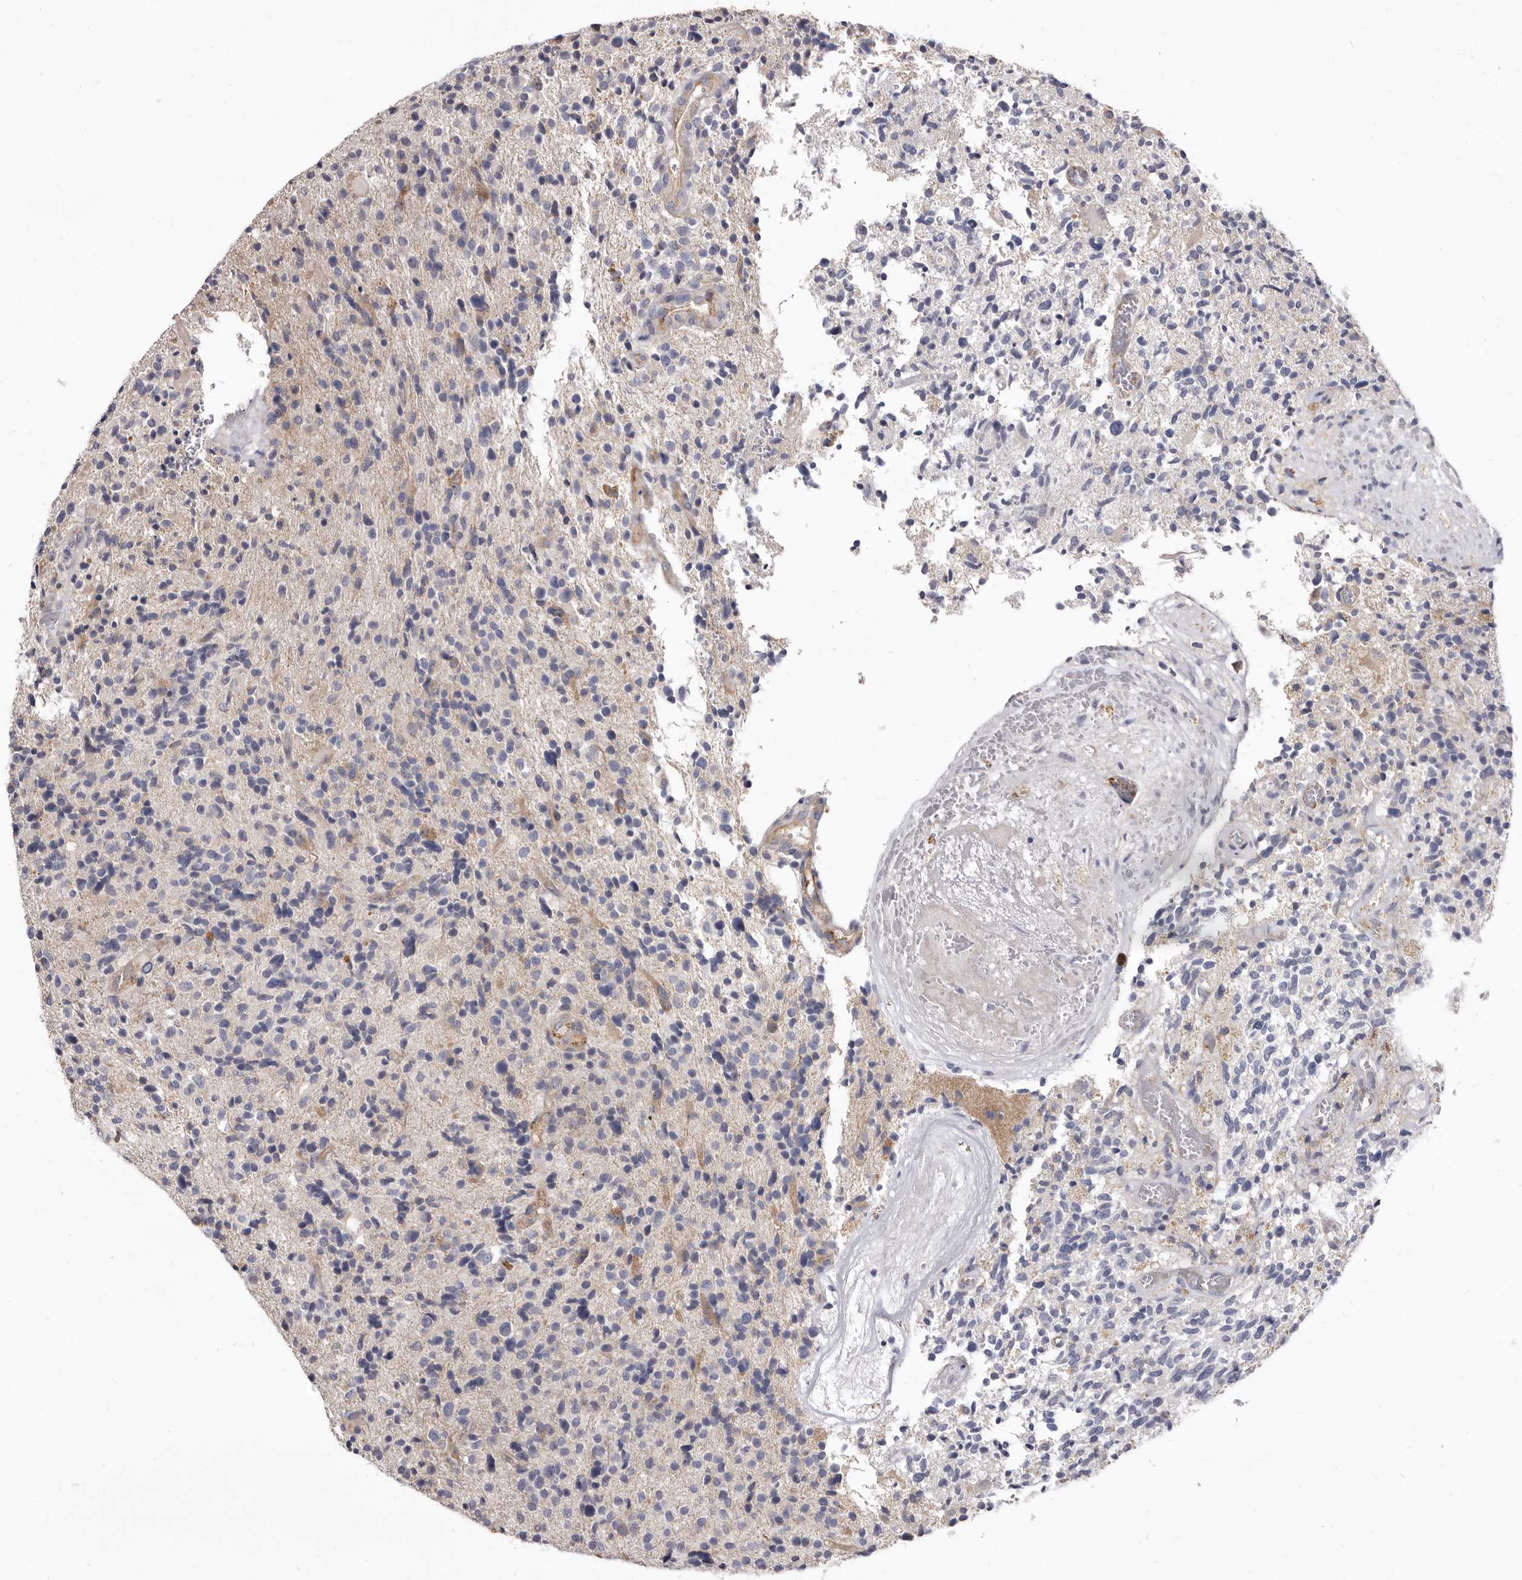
{"staining": {"intensity": "weak", "quantity": "<25%", "location": "cytoplasmic/membranous"}, "tissue": "glioma", "cell_type": "Tumor cells", "image_type": "cancer", "snomed": [{"axis": "morphology", "description": "Glioma, malignant, High grade"}, {"axis": "topography", "description": "Brain"}], "caption": "An immunohistochemistry (IHC) micrograph of glioma is shown. There is no staining in tumor cells of glioma. (Brightfield microscopy of DAB (3,3'-diaminobenzidine) immunohistochemistry (IHC) at high magnification).", "gene": "FMO2", "patient": {"sex": "male", "age": 72}}